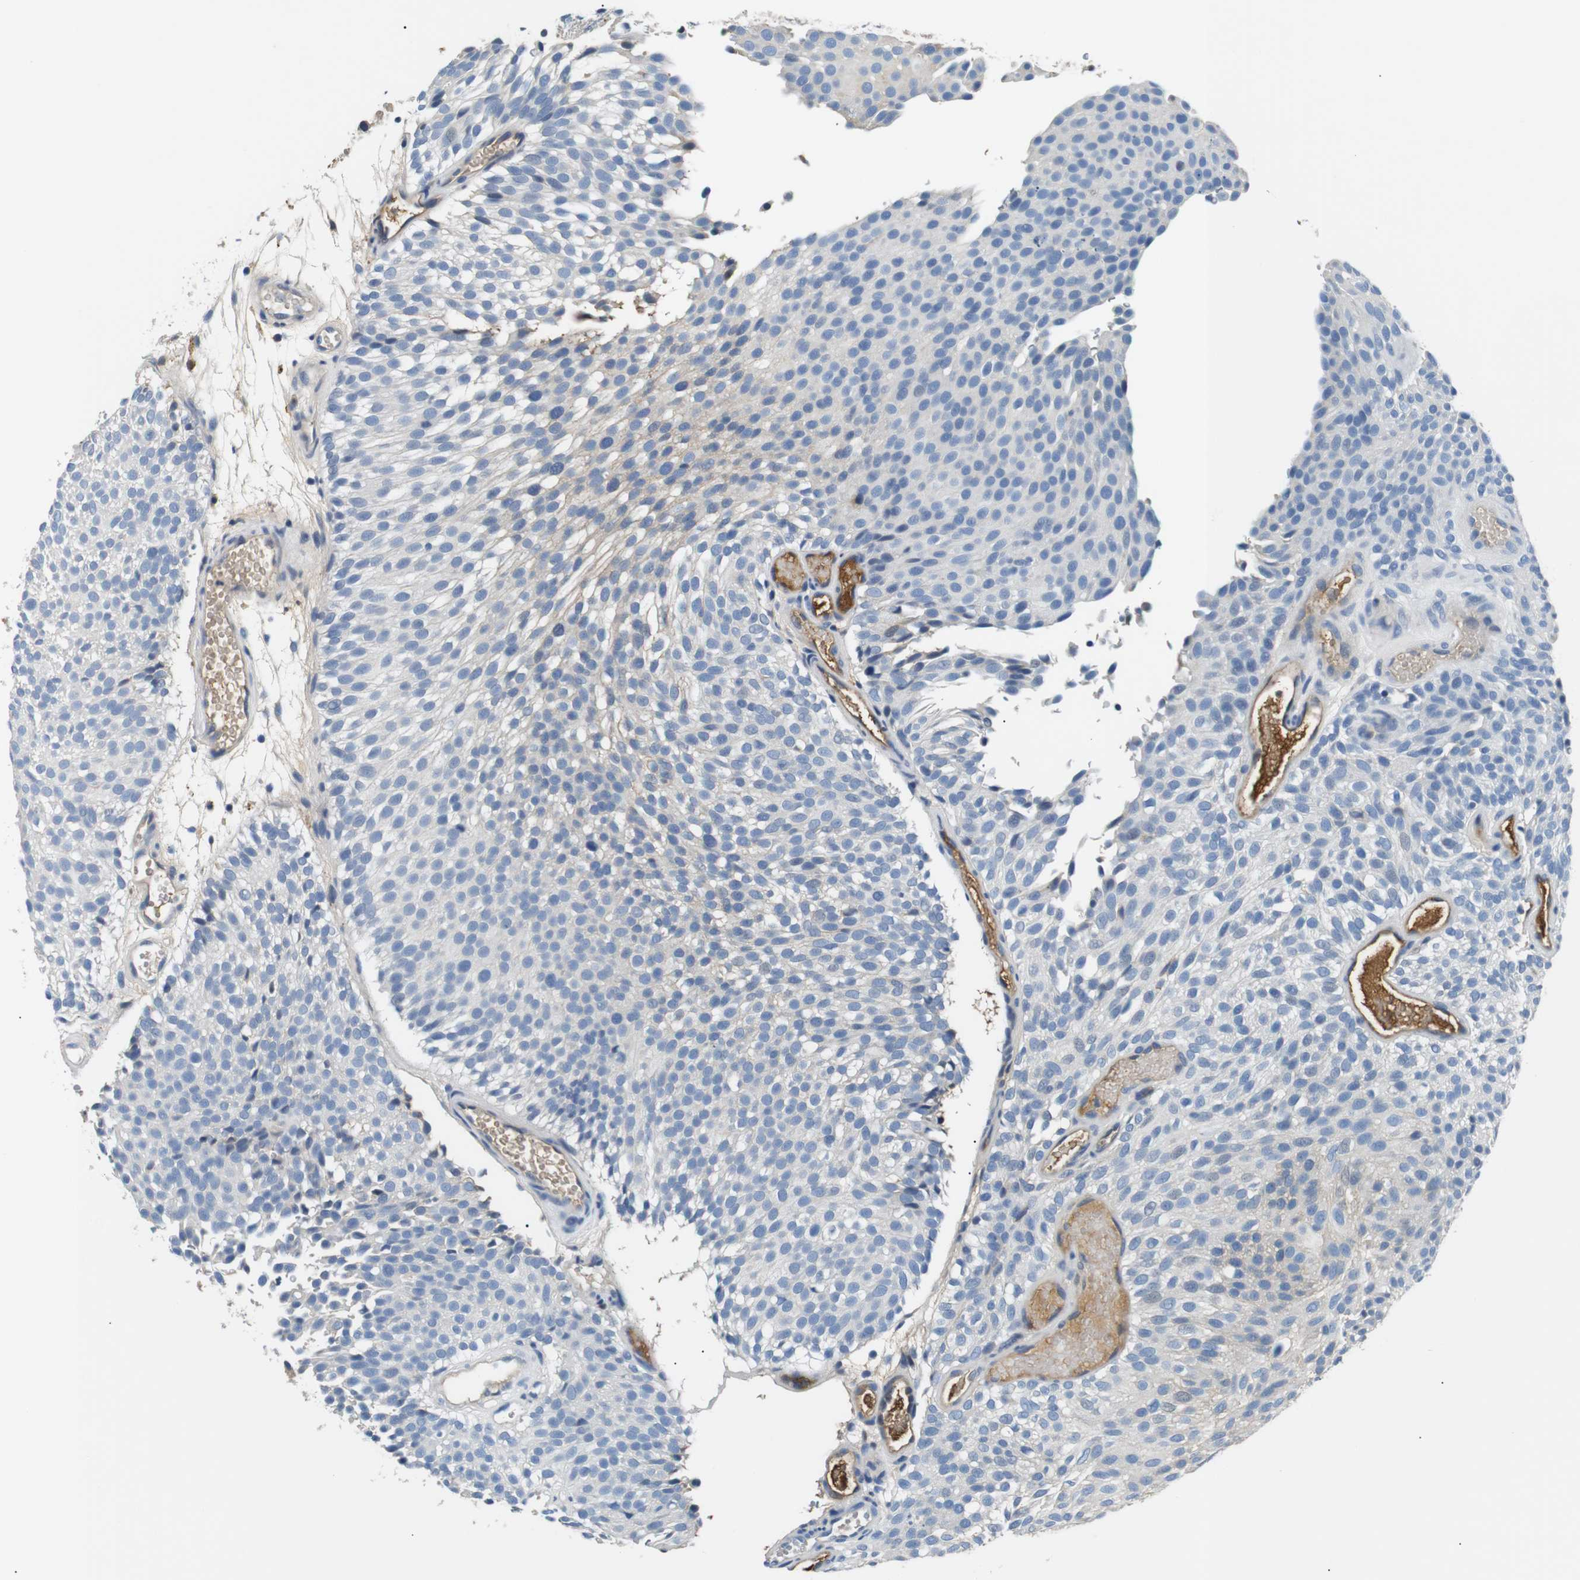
{"staining": {"intensity": "negative", "quantity": "none", "location": "none"}, "tissue": "urothelial cancer", "cell_type": "Tumor cells", "image_type": "cancer", "snomed": [{"axis": "morphology", "description": "Urothelial carcinoma, Low grade"}, {"axis": "topography", "description": "Urinary bladder"}], "caption": "An immunohistochemistry (IHC) micrograph of urothelial cancer is shown. There is no staining in tumor cells of urothelial cancer. The staining was performed using DAB (3,3'-diaminobenzidine) to visualize the protein expression in brown, while the nuclei were stained in blue with hematoxylin (Magnification: 20x).", "gene": "LHCGR", "patient": {"sex": "male", "age": 78}}